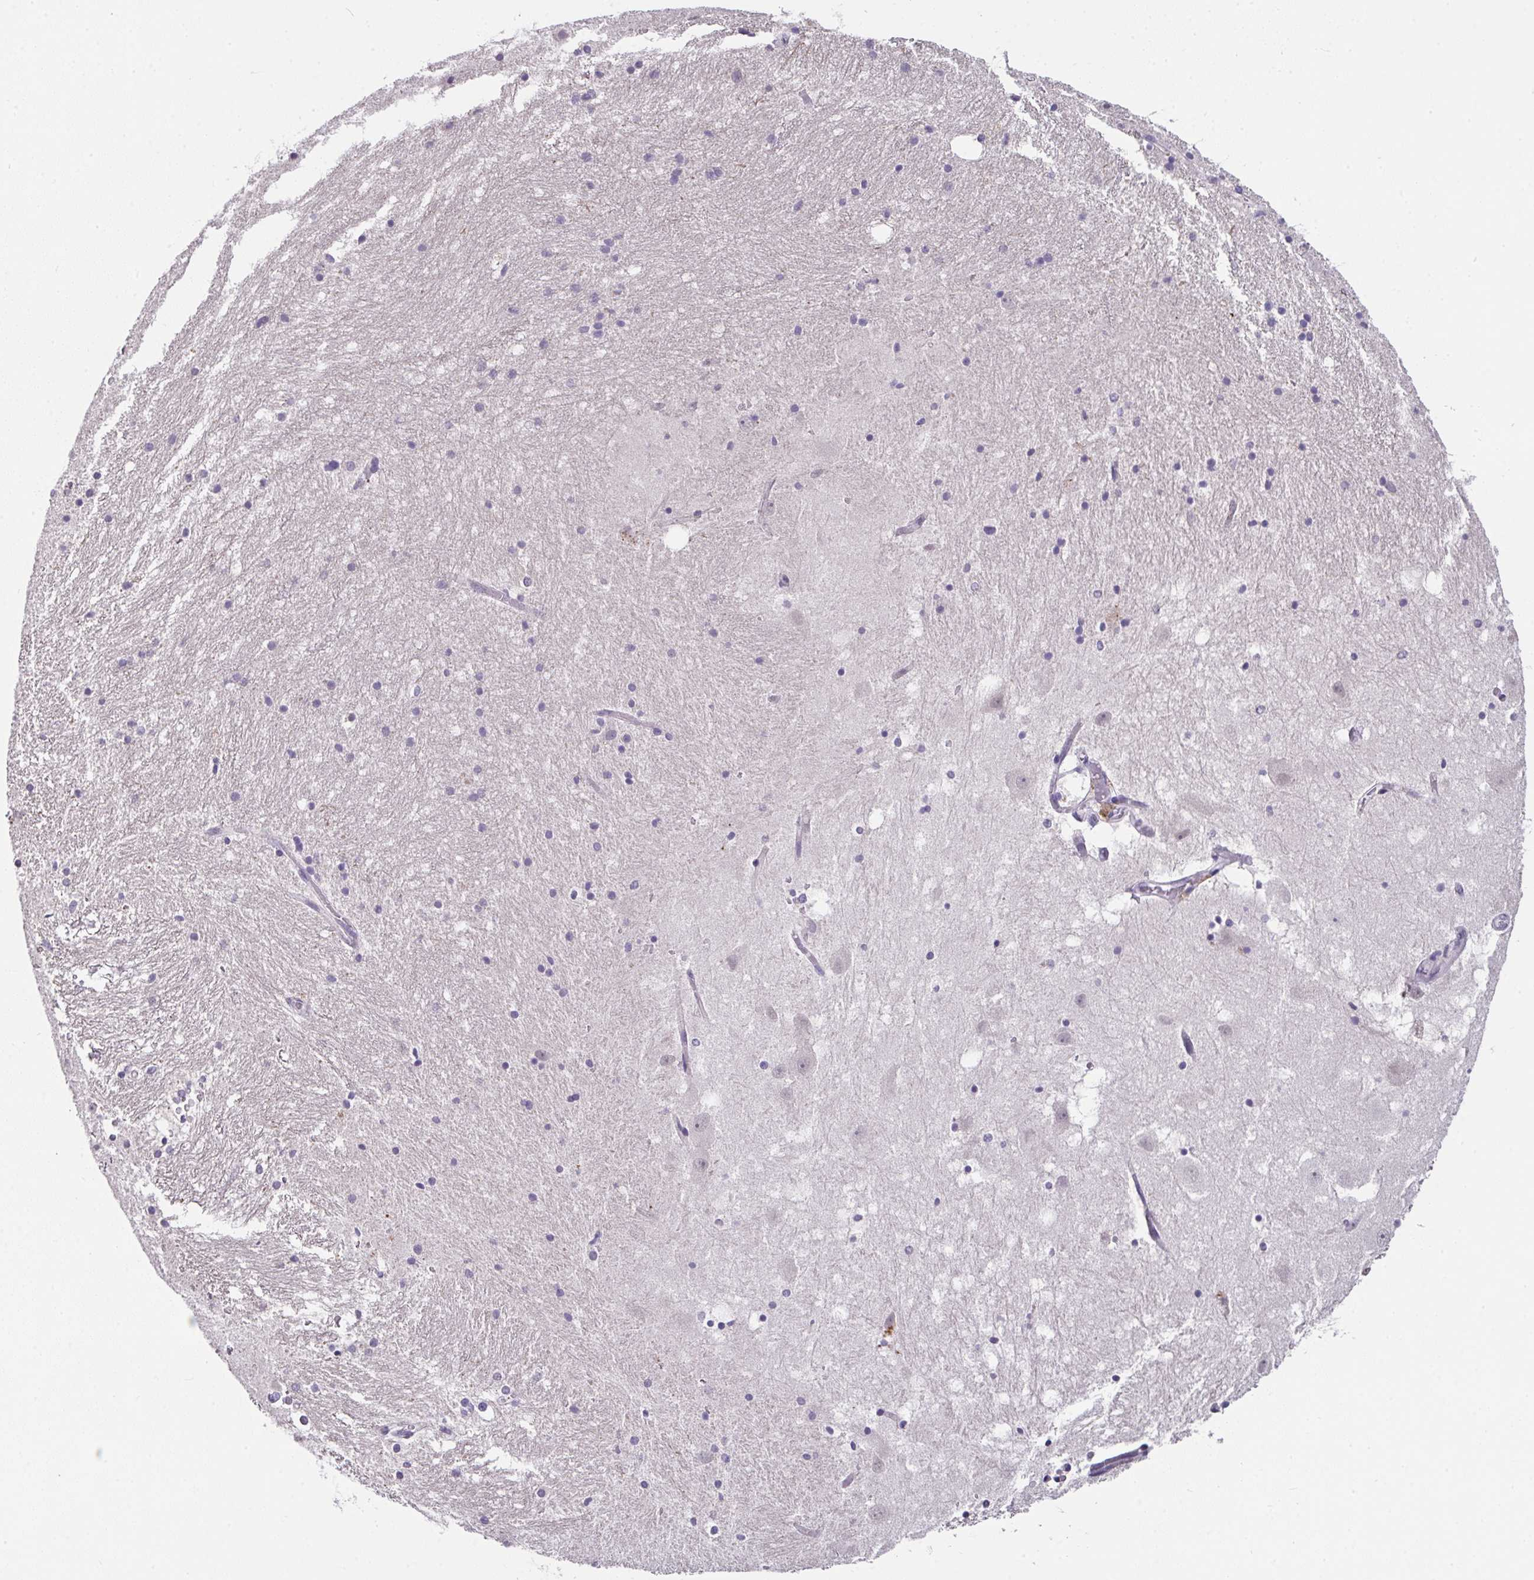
{"staining": {"intensity": "negative", "quantity": "none", "location": "none"}, "tissue": "hippocampus", "cell_type": "Glial cells", "image_type": "normal", "snomed": [{"axis": "morphology", "description": "Normal tissue, NOS"}, {"axis": "topography", "description": "Hippocampus"}], "caption": "Human hippocampus stained for a protein using immunohistochemistry (IHC) demonstrates no staining in glial cells.", "gene": "GLTPD2", "patient": {"sex": "female", "age": 52}}